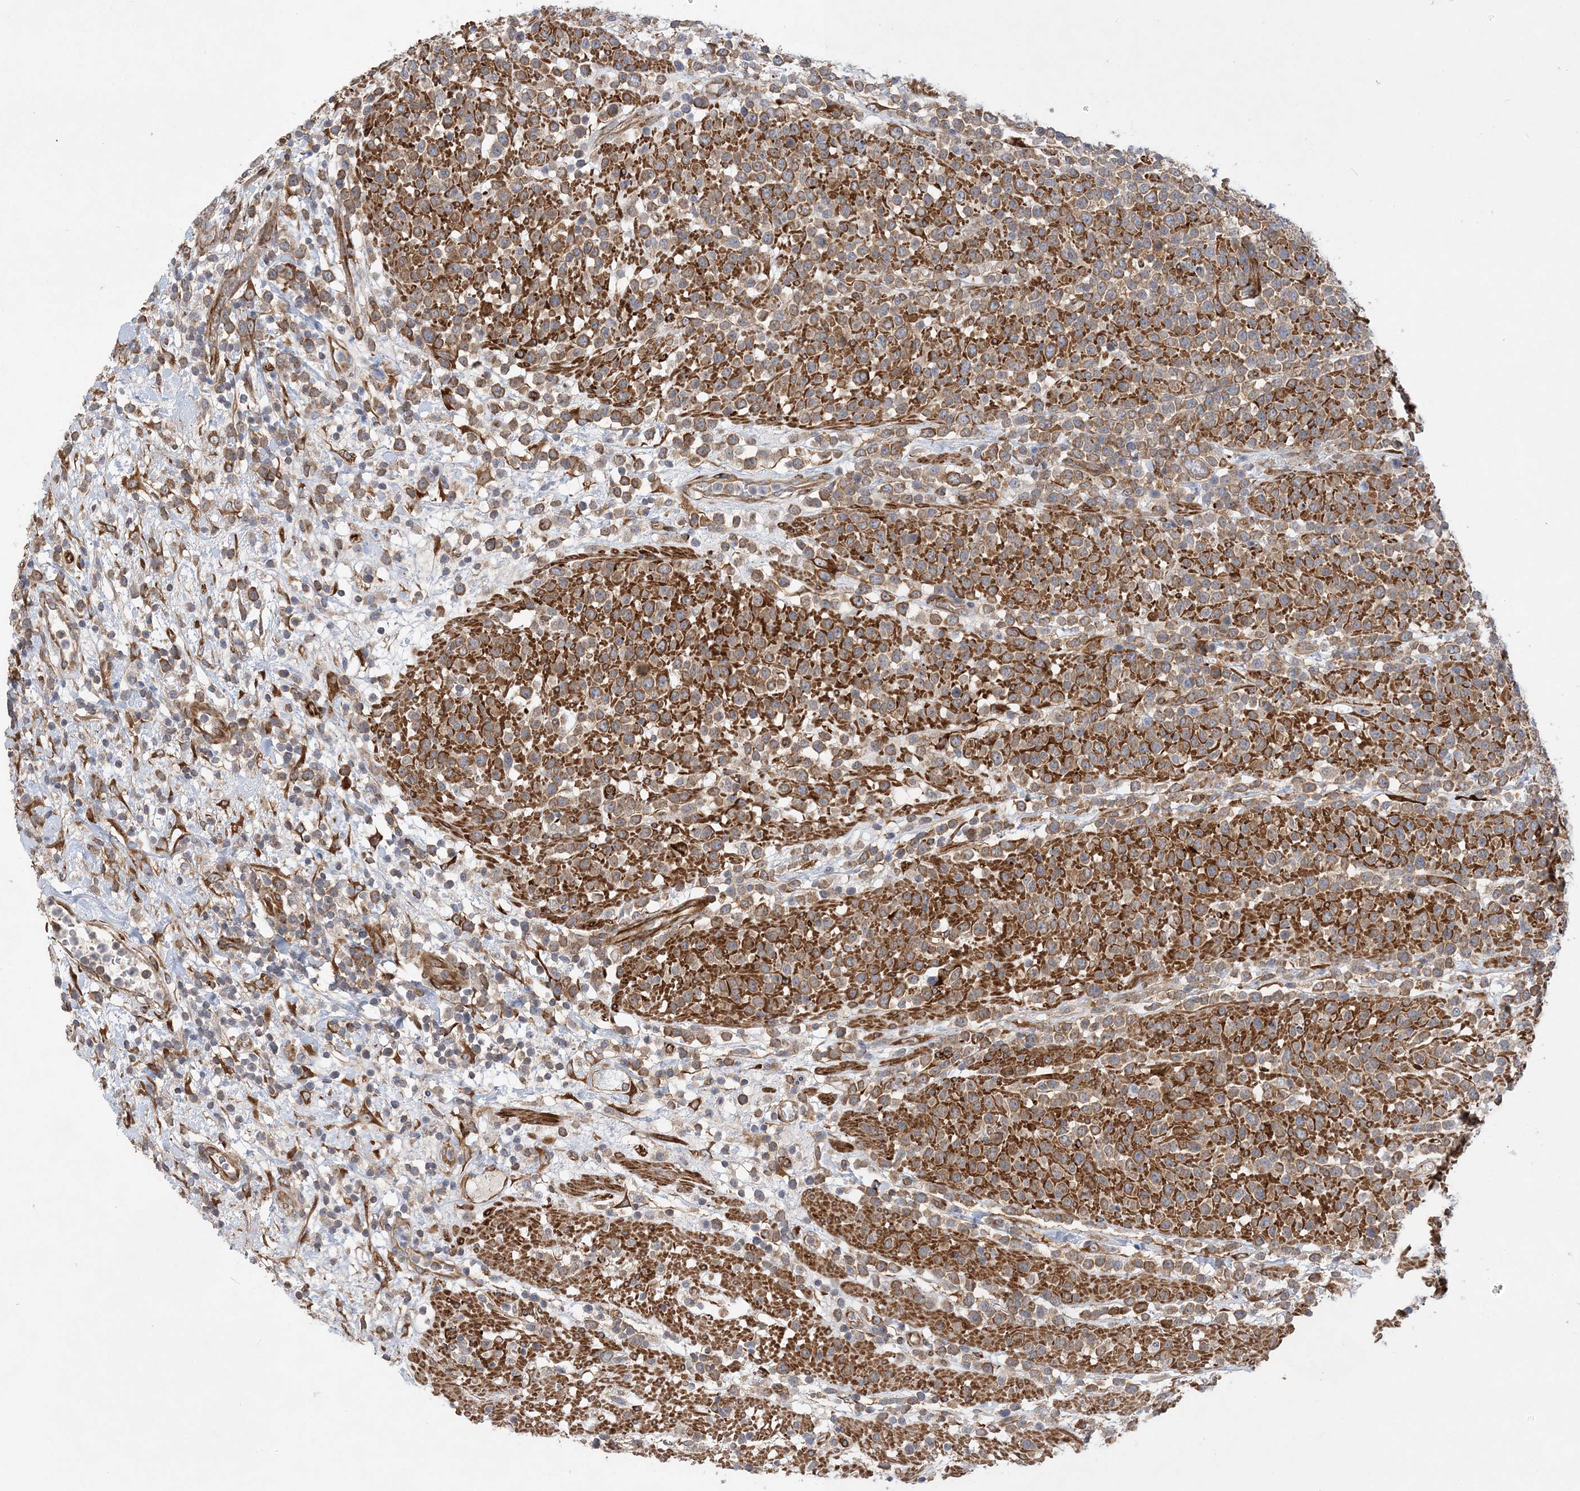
{"staining": {"intensity": "moderate", "quantity": ">75%", "location": "cytoplasmic/membranous"}, "tissue": "lymphoma", "cell_type": "Tumor cells", "image_type": "cancer", "snomed": [{"axis": "morphology", "description": "Malignant lymphoma, non-Hodgkin's type, High grade"}, {"axis": "topography", "description": "Colon"}], "caption": "About >75% of tumor cells in lymphoma reveal moderate cytoplasmic/membranous protein staining as visualized by brown immunohistochemical staining.", "gene": "MAP4K5", "patient": {"sex": "female", "age": 53}}